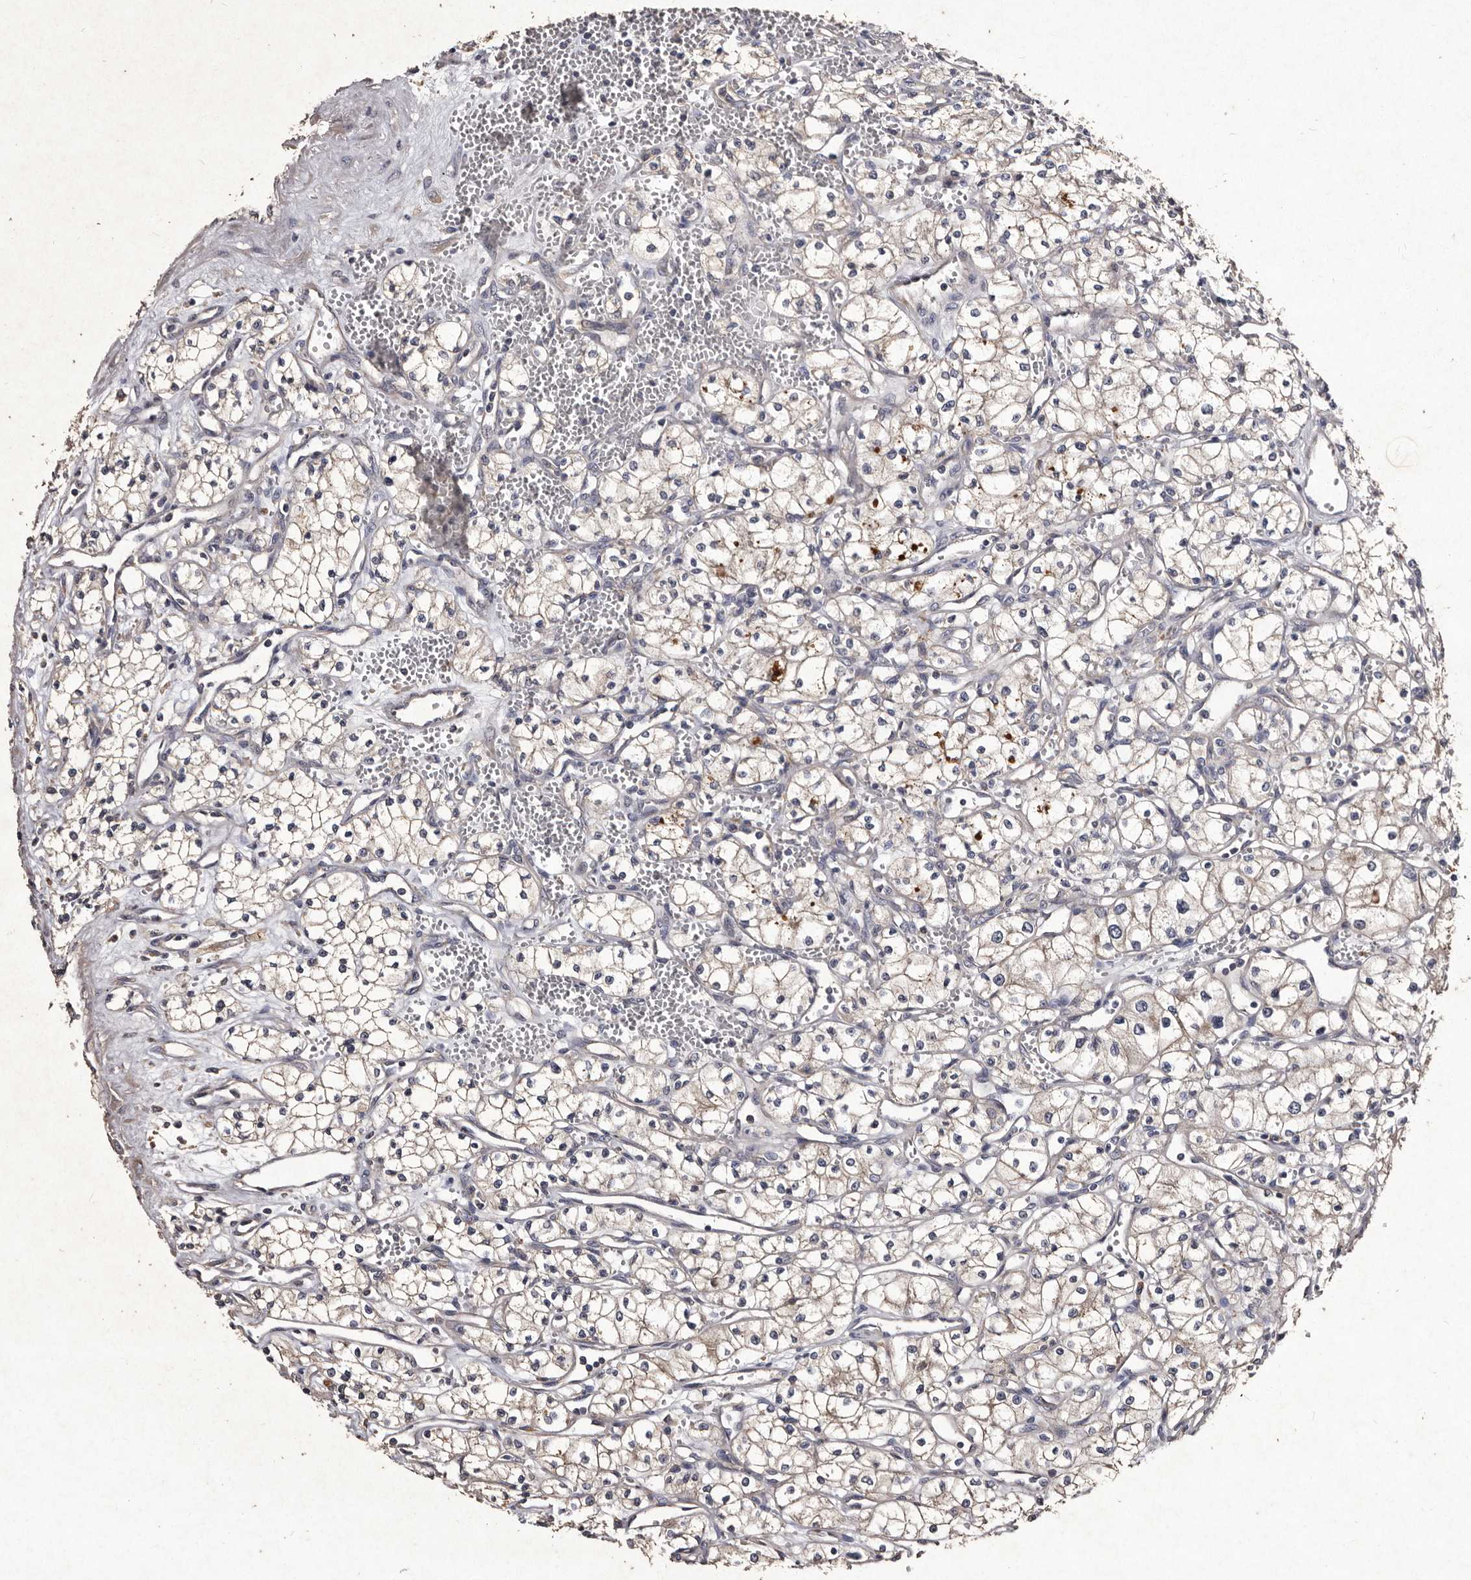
{"staining": {"intensity": "weak", "quantity": ">75%", "location": "cytoplasmic/membranous"}, "tissue": "renal cancer", "cell_type": "Tumor cells", "image_type": "cancer", "snomed": [{"axis": "morphology", "description": "Adenocarcinoma, NOS"}, {"axis": "topography", "description": "Kidney"}], "caption": "An image showing weak cytoplasmic/membranous positivity in approximately >75% of tumor cells in renal cancer, as visualized by brown immunohistochemical staining.", "gene": "TFB1M", "patient": {"sex": "male", "age": 59}}